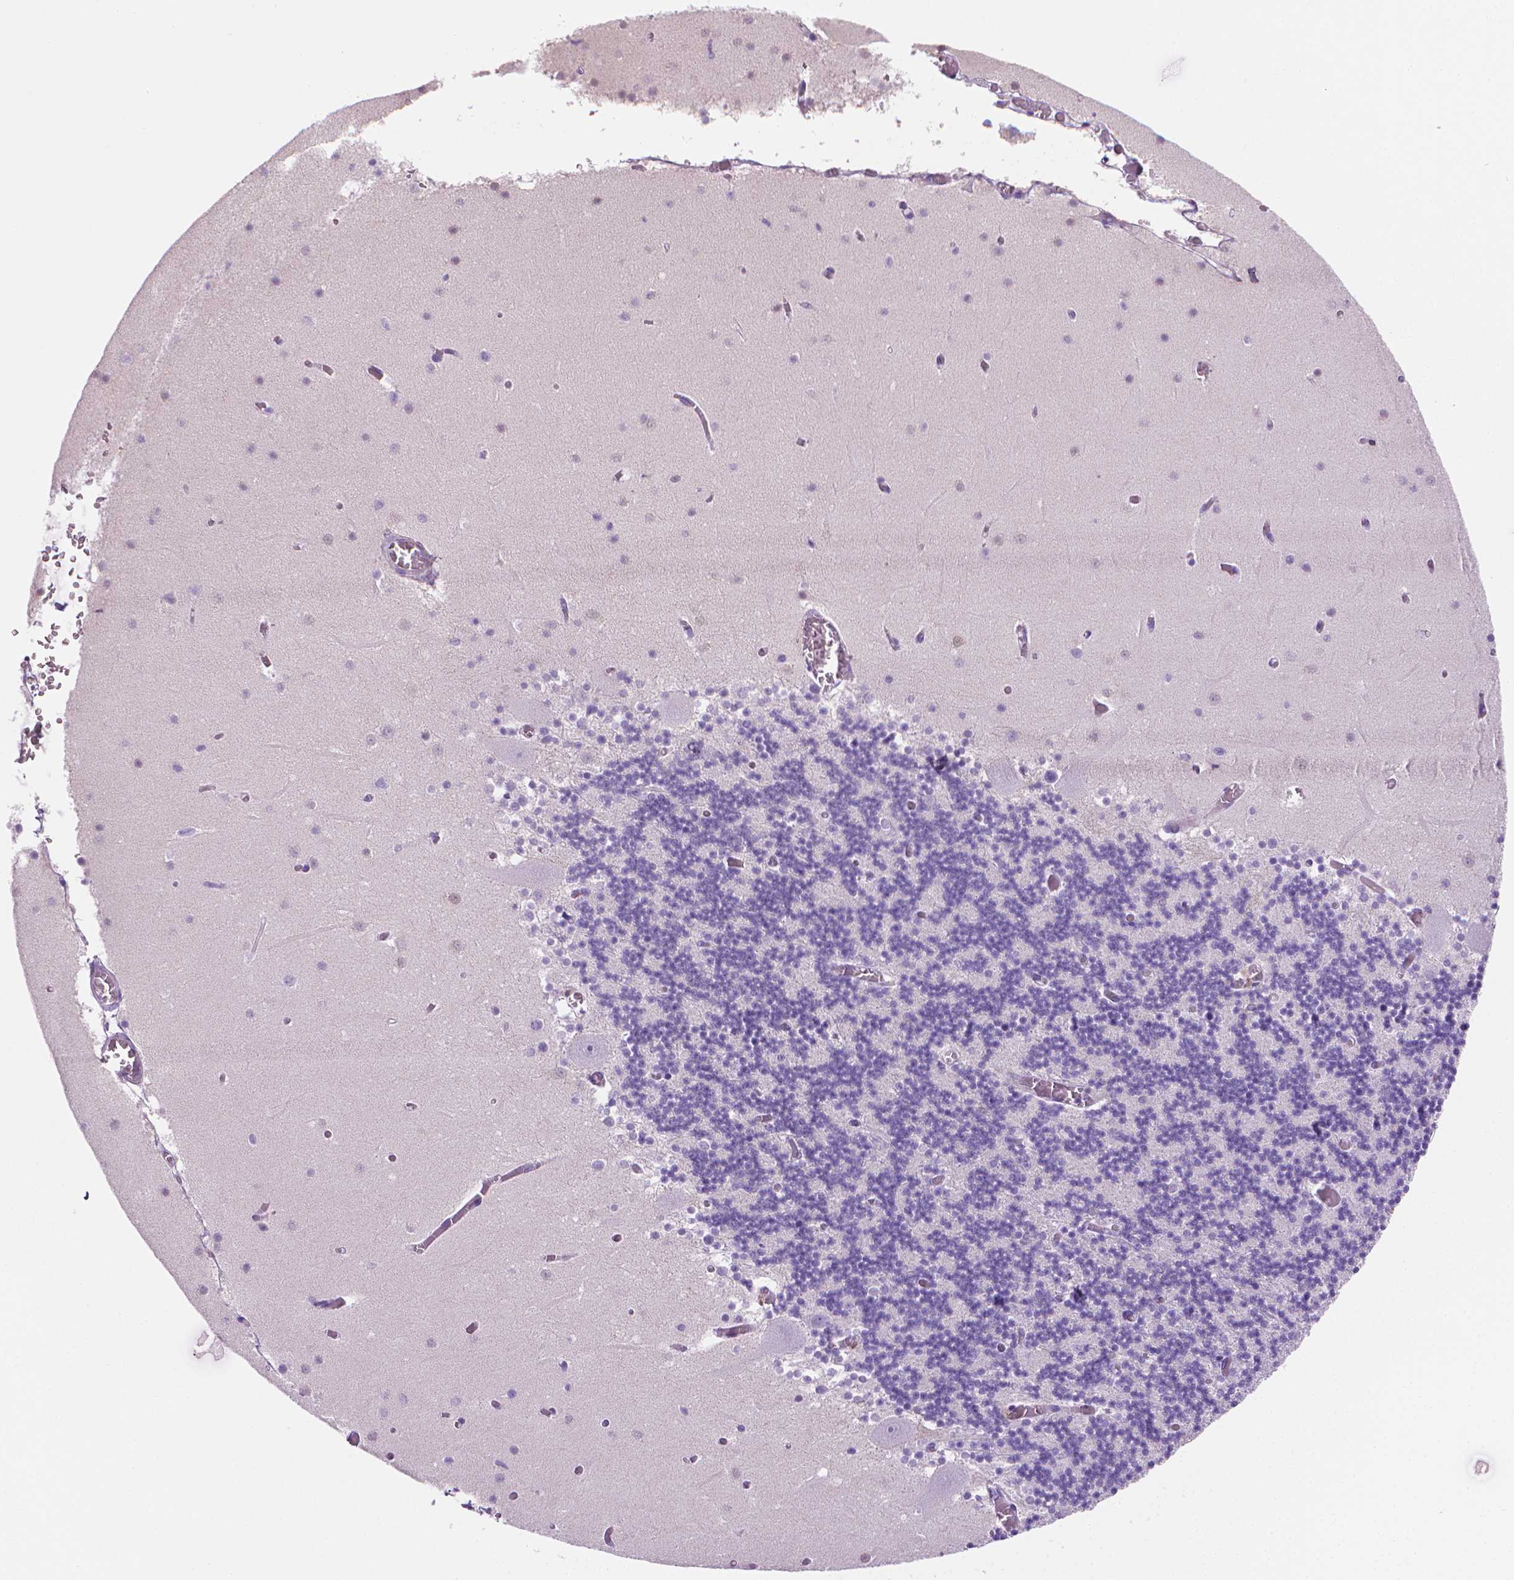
{"staining": {"intensity": "negative", "quantity": "none", "location": "none"}, "tissue": "cerebellum", "cell_type": "Cells in granular layer", "image_type": "normal", "snomed": [{"axis": "morphology", "description": "Normal tissue, NOS"}, {"axis": "topography", "description": "Cerebellum"}], "caption": "High power microscopy histopathology image of an IHC micrograph of normal cerebellum, revealing no significant staining in cells in granular layer.", "gene": "FASN", "patient": {"sex": "female", "age": 28}}